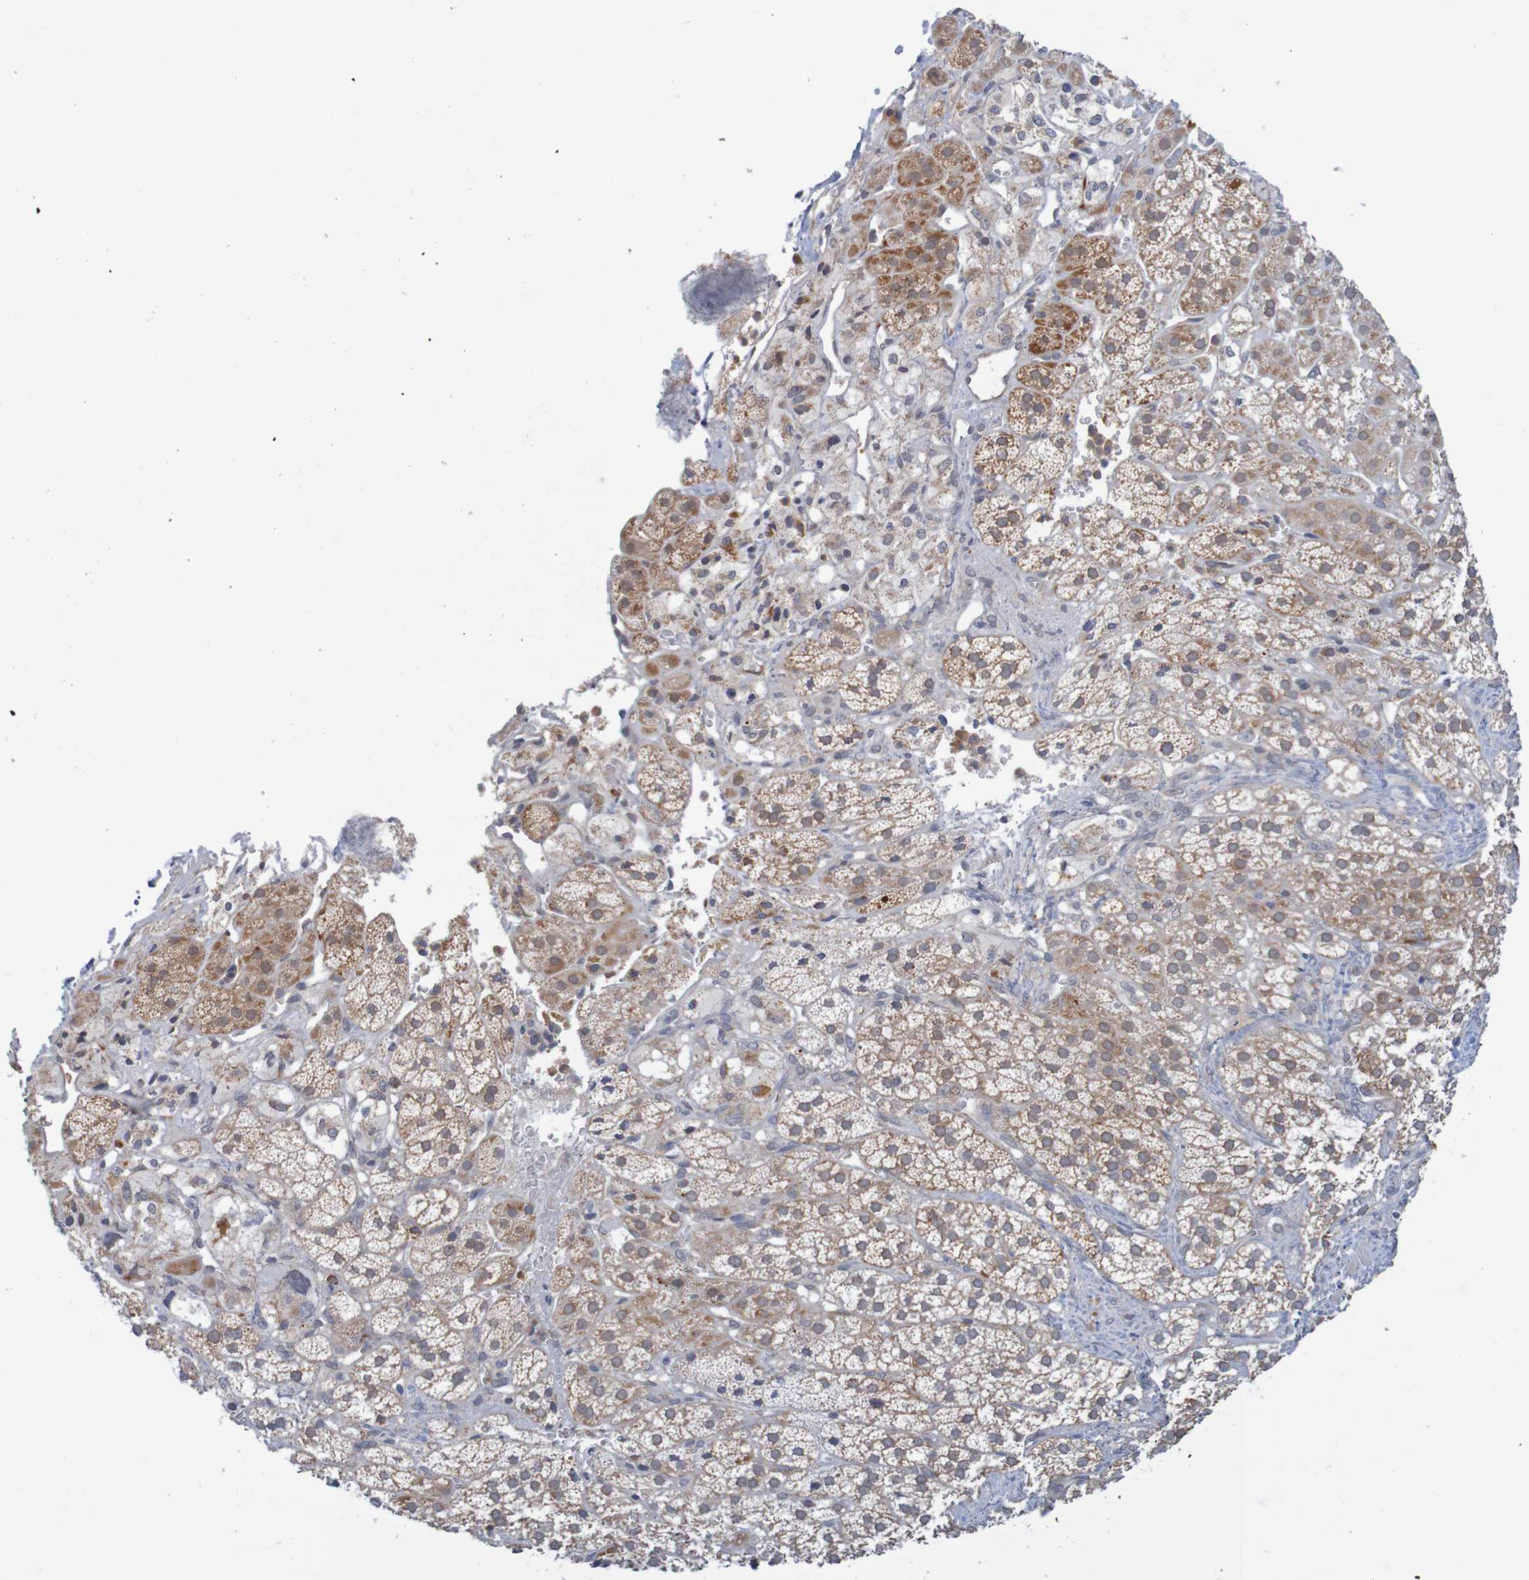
{"staining": {"intensity": "weak", "quantity": ">75%", "location": "cytoplasmic/membranous"}, "tissue": "adrenal gland", "cell_type": "Glandular cells", "image_type": "normal", "snomed": [{"axis": "morphology", "description": "Normal tissue, NOS"}, {"axis": "topography", "description": "Adrenal gland"}], "caption": "Adrenal gland stained with a brown dye exhibits weak cytoplasmic/membranous positive staining in approximately >75% of glandular cells.", "gene": "NAV2", "patient": {"sex": "male", "age": 56}}